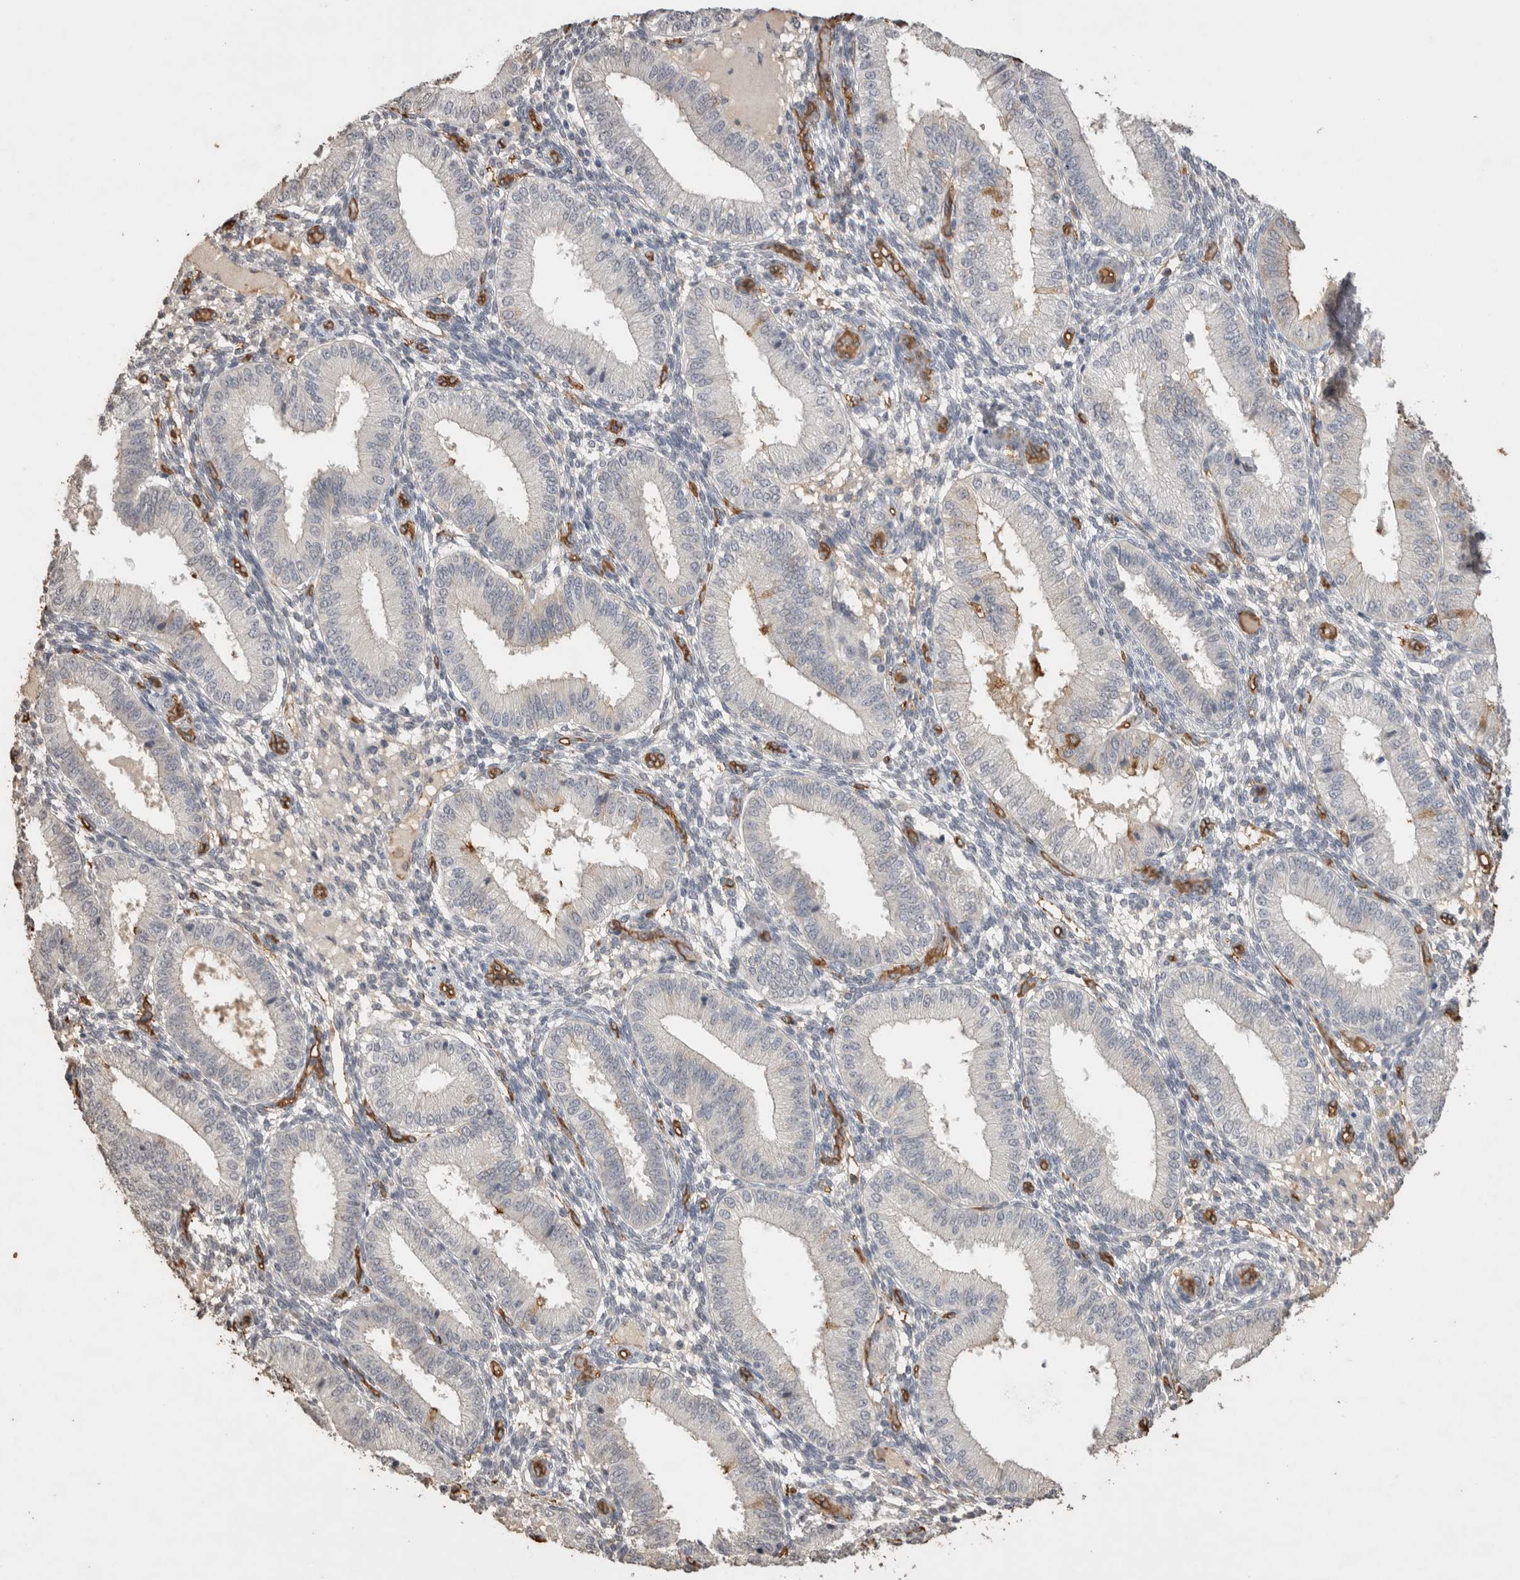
{"staining": {"intensity": "negative", "quantity": "none", "location": "none"}, "tissue": "endometrium", "cell_type": "Cells in endometrial stroma", "image_type": "normal", "snomed": [{"axis": "morphology", "description": "Normal tissue, NOS"}, {"axis": "topography", "description": "Endometrium"}], "caption": "The photomicrograph demonstrates no staining of cells in endometrial stroma in benign endometrium. (Immunohistochemistry, brightfield microscopy, high magnification).", "gene": "IL27", "patient": {"sex": "female", "age": 39}}